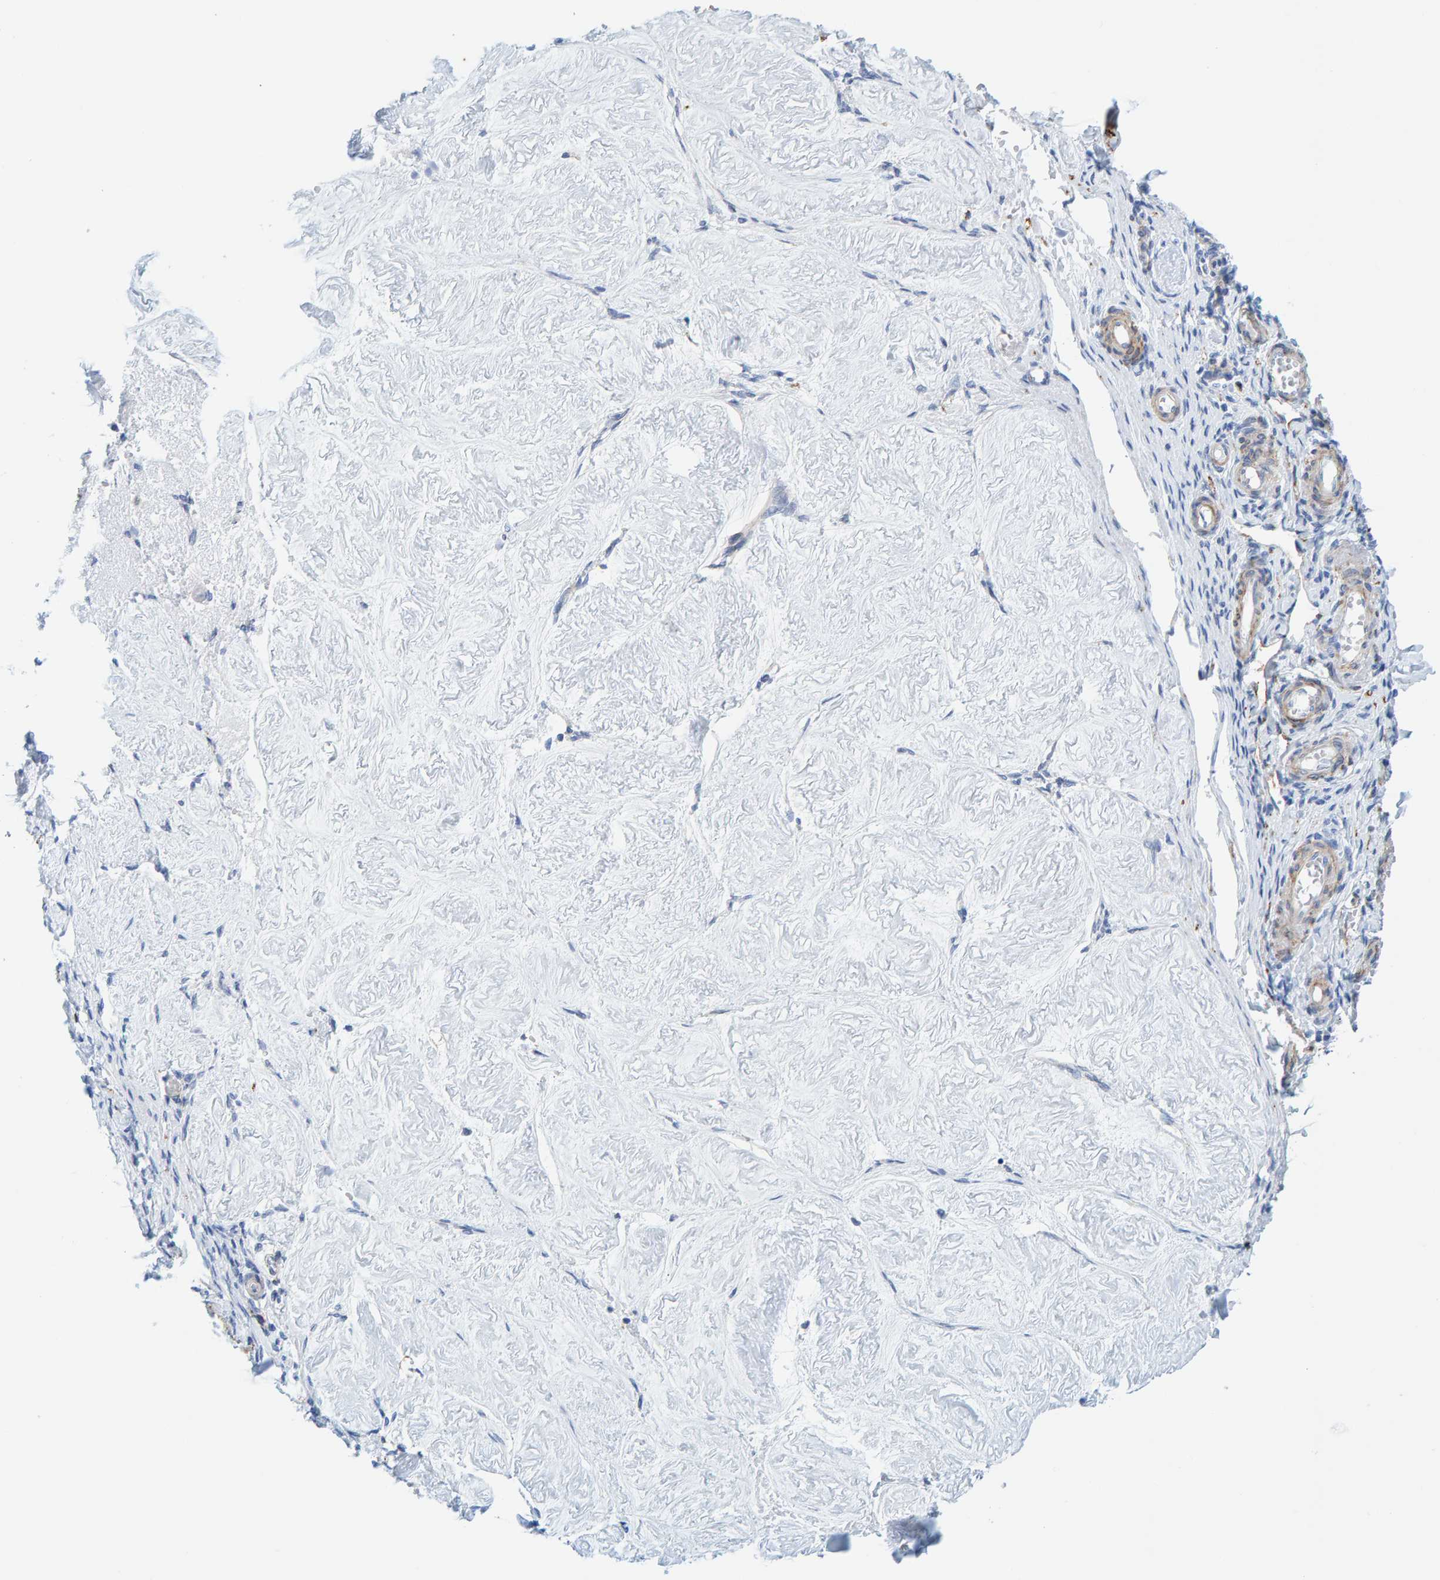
{"staining": {"intensity": "negative", "quantity": "none", "location": "none"}, "tissue": "adipose tissue", "cell_type": "Adipocytes", "image_type": "normal", "snomed": [{"axis": "morphology", "description": "Normal tissue, NOS"}, {"axis": "topography", "description": "Vascular tissue"}, {"axis": "topography", "description": "Fallopian tube"}, {"axis": "topography", "description": "Ovary"}], "caption": "IHC photomicrograph of benign human adipose tissue stained for a protein (brown), which reveals no expression in adipocytes. (Stains: DAB immunohistochemistry (IHC) with hematoxylin counter stain, Microscopy: brightfield microscopy at high magnification).", "gene": "MAP1B", "patient": {"sex": "female", "age": 67}}